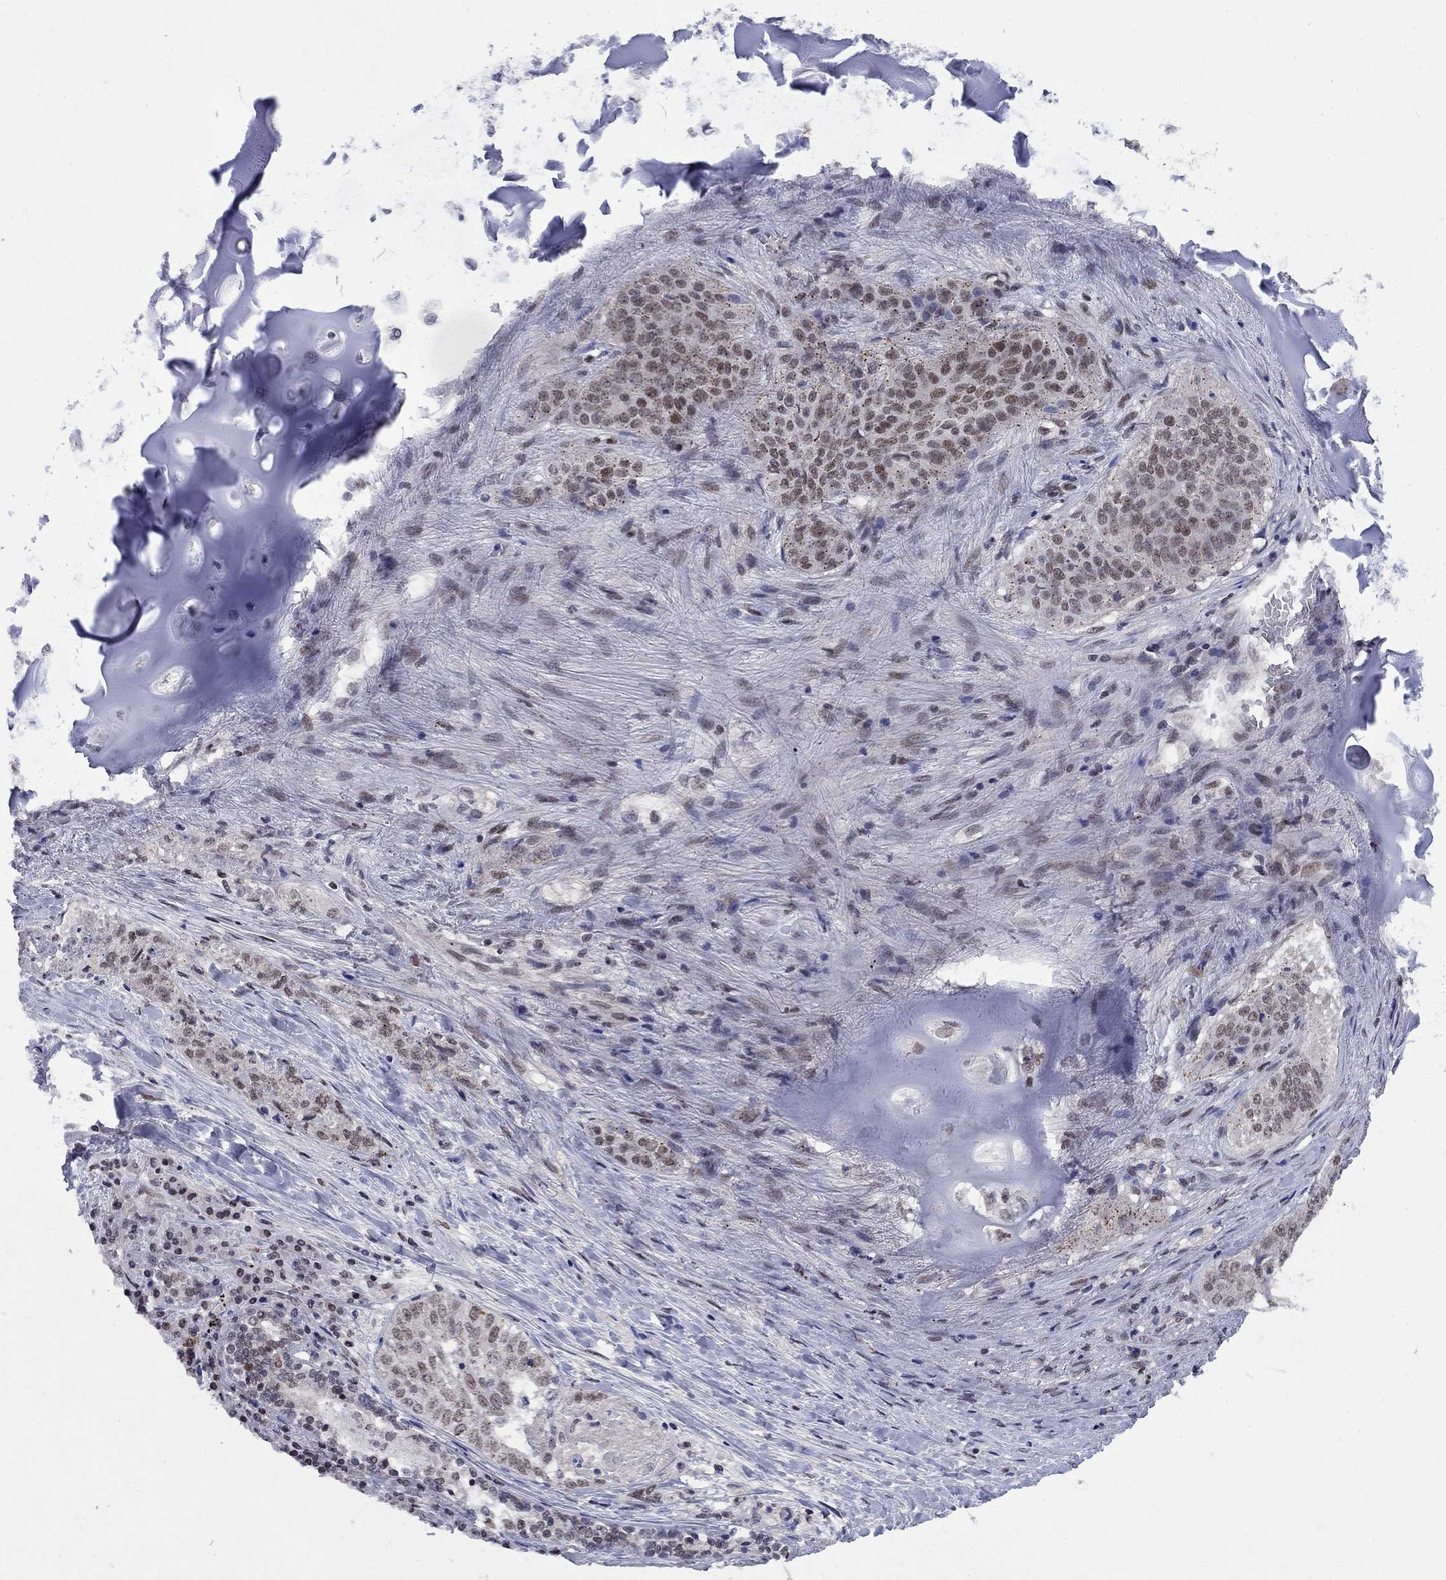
{"staining": {"intensity": "moderate", "quantity": "<25%", "location": "nuclear"}, "tissue": "lung cancer", "cell_type": "Tumor cells", "image_type": "cancer", "snomed": [{"axis": "morphology", "description": "Squamous cell carcinoma, NOS"}, {"axis": "topography", "description": "Lung"}], "caption": "An immunohistochemistry (IHC) micrograph of tumor tissue is shown. Protein staining in brown shows moderate nuclear positivity in lung squamous cell carcinoma within tumor cells.", "gene": "TAF9", "patient": {"sex": "male", "age": 64}}